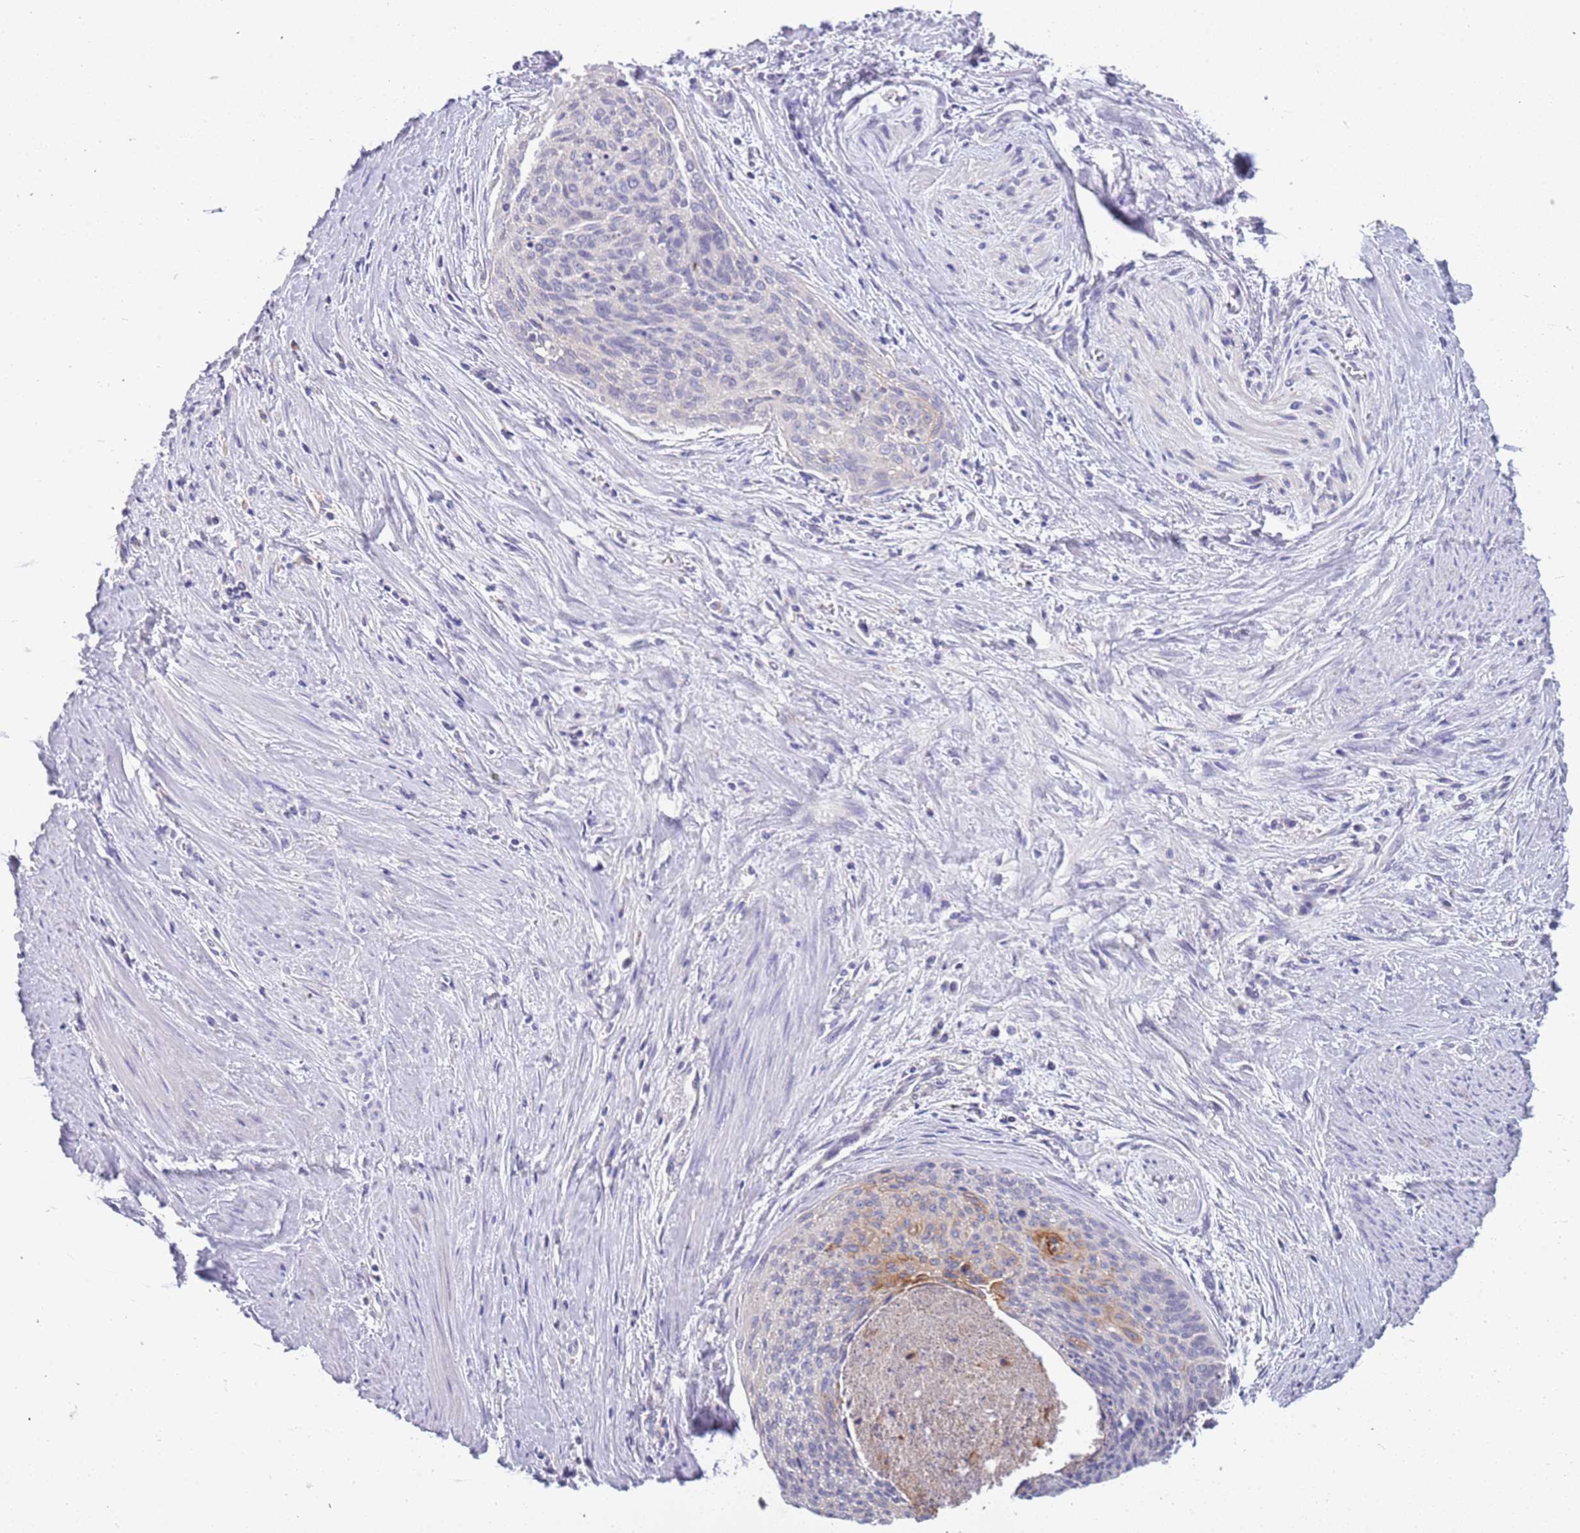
{"staining": {"intensity": "moderate", "quantity": "<25%", "location": "cytoplasmic/membranous"}, "tissue": "cervical cancer", "cell_type": "Tumor cells", "image_type": "cancer", "snomed": [{"axis": "morphology", "description": "Squamous cell carcinoma, NOS"}, {"axis": "topography", "description": "Cervix"}], "caption": "This is a photomicrograph of immunohistochemistry staining of cervical squamous cell carcinoma, which shows moderate staining in the cytoplasmic/membranous of tumor cells.", "gene": "RHCG", "patient": {"sex": "female", "age": 55}}